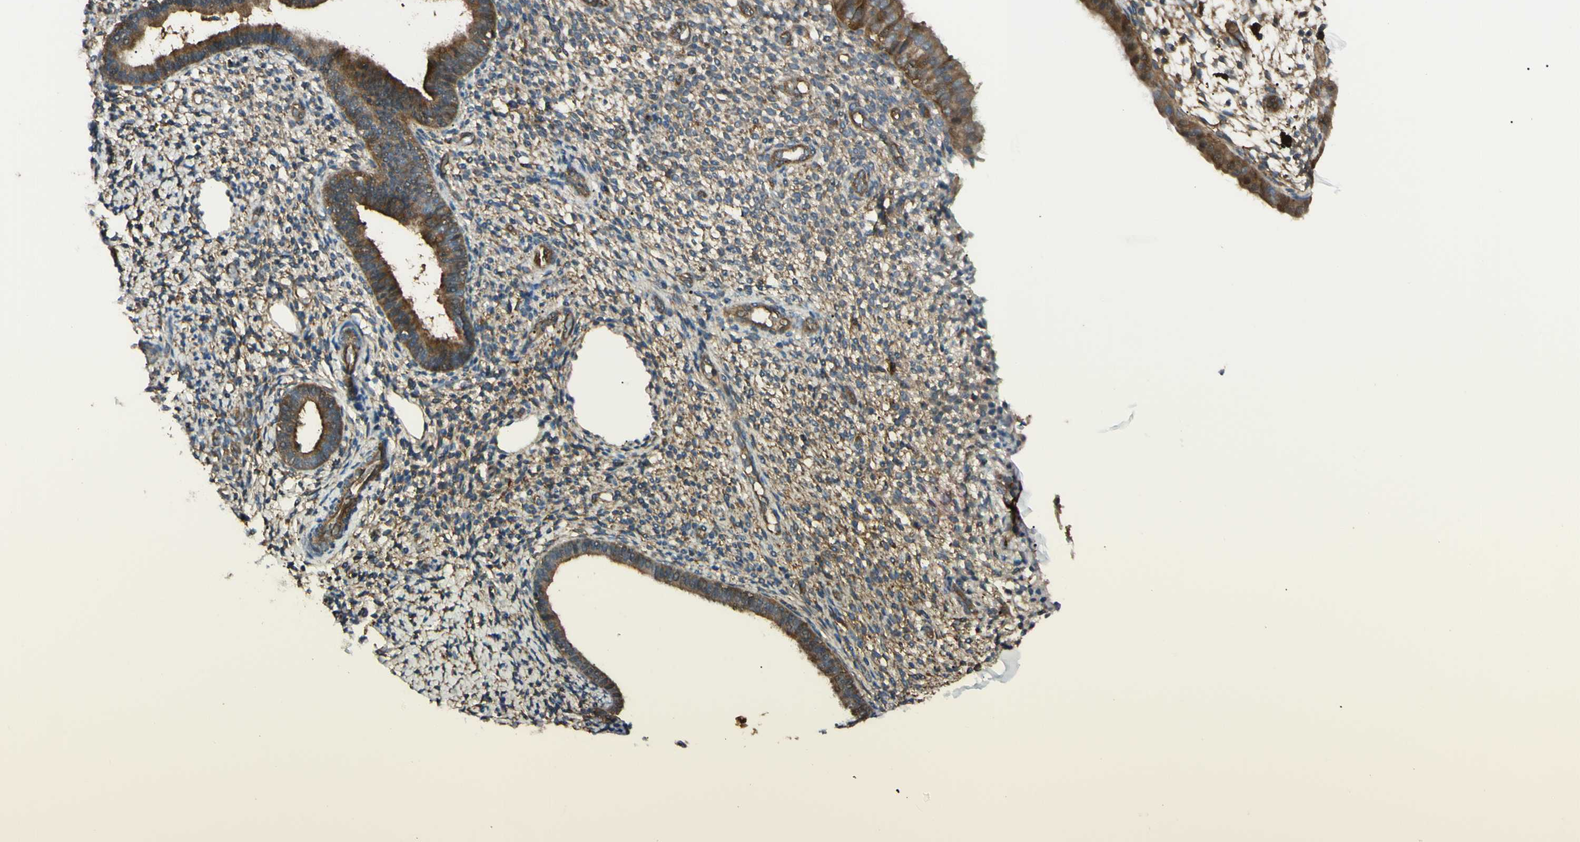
{"staining": {"intensity": "moderate", "quantity": ">75%", "location": "cytoplasmic/membranous"}, "tissue": "endometrium", "cell_type": "Cells in endometrial stroma", "image_type": "normal", "snomed": [{"axis": "morphology", "description": "Normal tissue, NOS"}, {"axis": "topography", "description": "Endometrium"}], "caption": "Immunohistochemical staining of benign human endometrium exhibits moderate cytoplasmic/membranous protein staining in about >75% of cells in endometrial stroma. (DAB (3,3'-diaminobenzidine) IHC with brightfield microscopy, high magnification).", "gene": "PTPN12", "patient": {"sex": "female", "age": 61}}